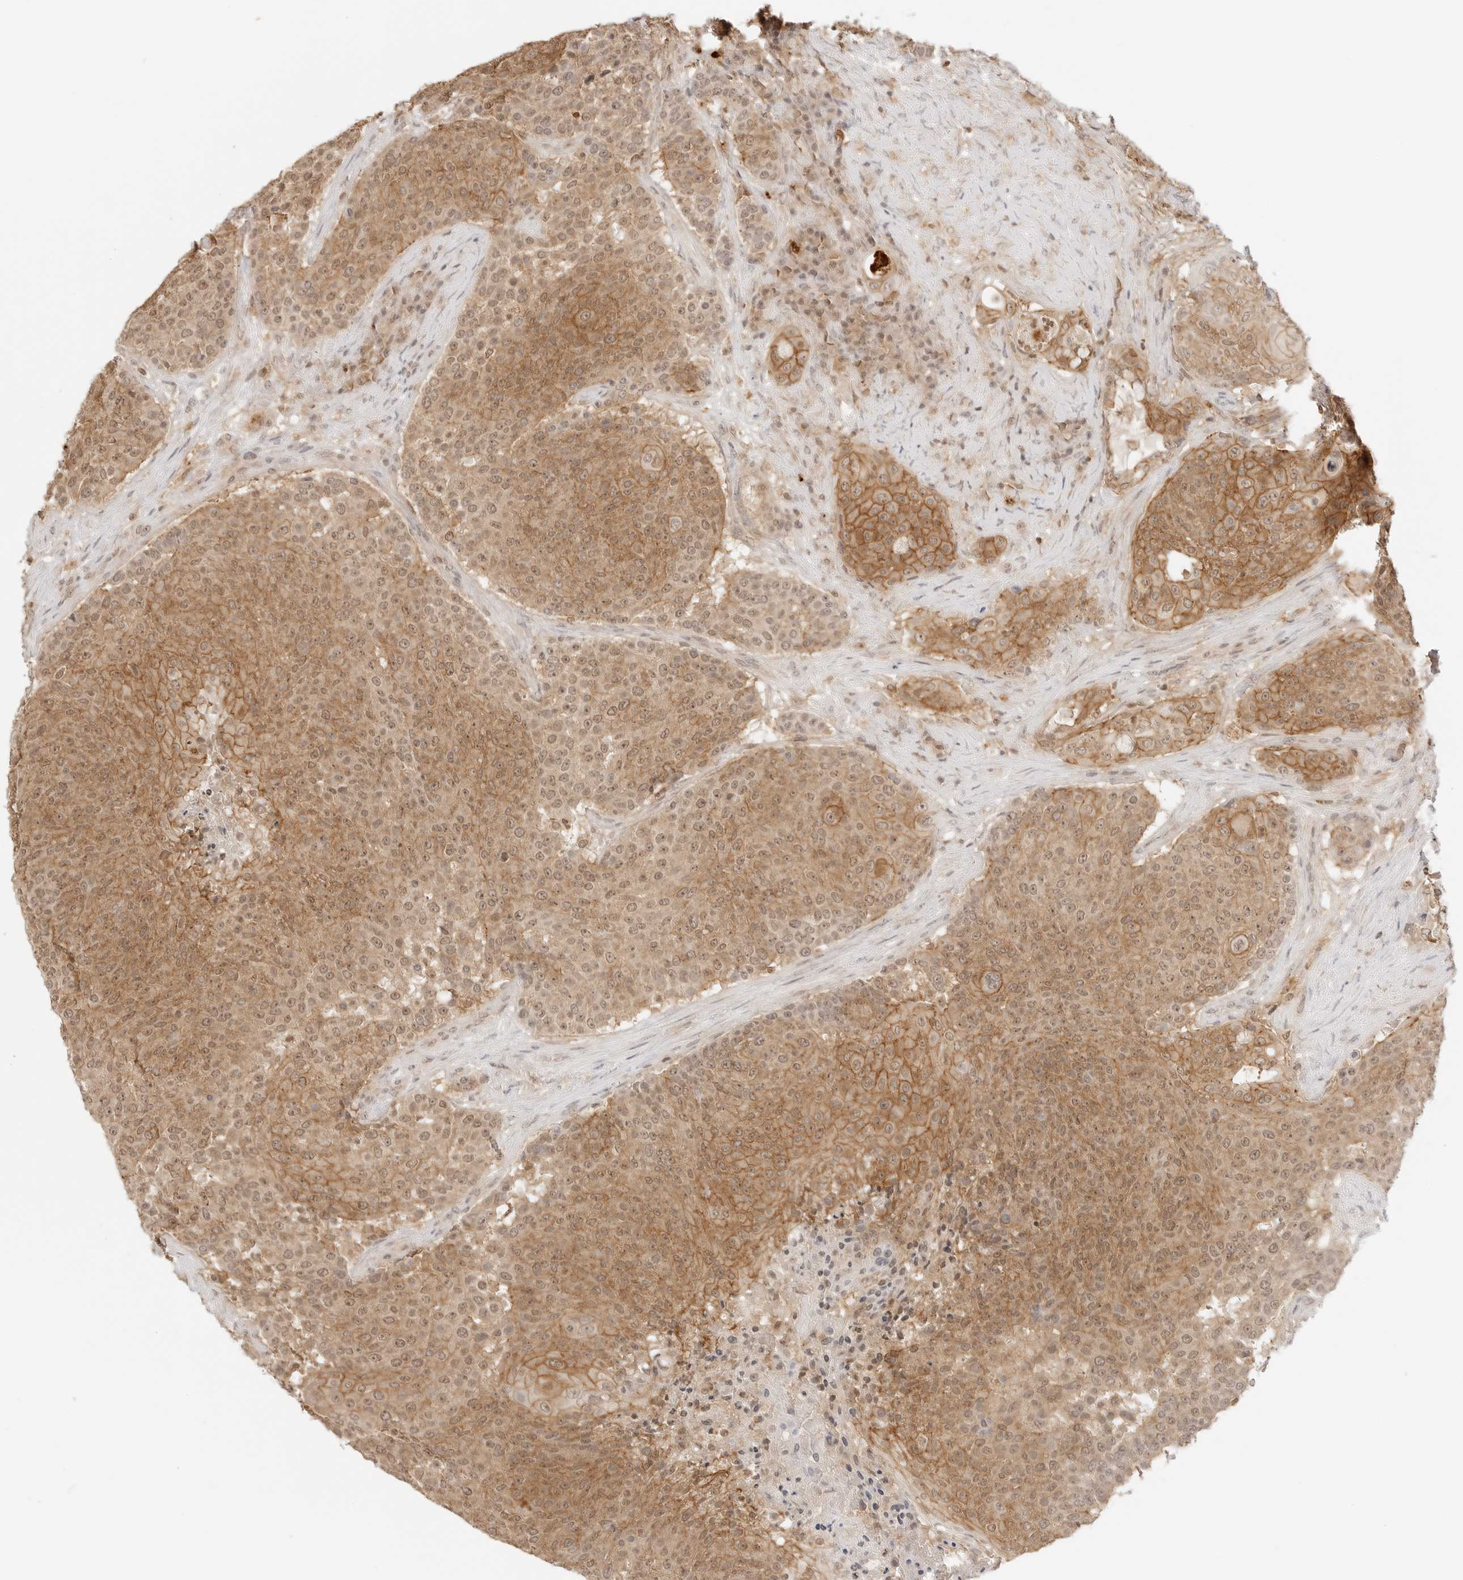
{"staining": {"intensity": "moderate", "quantity": ">75%", "location": "cytoplasmic/membranous,nuclear"}, "tissue": "urothelial cancer", "cell_type": "Tumor cells", "image_type": "cancer", "snomed": [{"axis": "morphology", "description": "Urothelial carcinoma, High grade"}, {"axis": "topography", "description": "Urinary bladder"}], "caption": "DAB immunohistochemical staining of human urothelial cancer shows moderate cytoplasmic/membranous and nuclear protein staining in approximately >75% of tumor cells.", "gene": "EPHA1", "patient": {"sex": "female", "age": 63}}